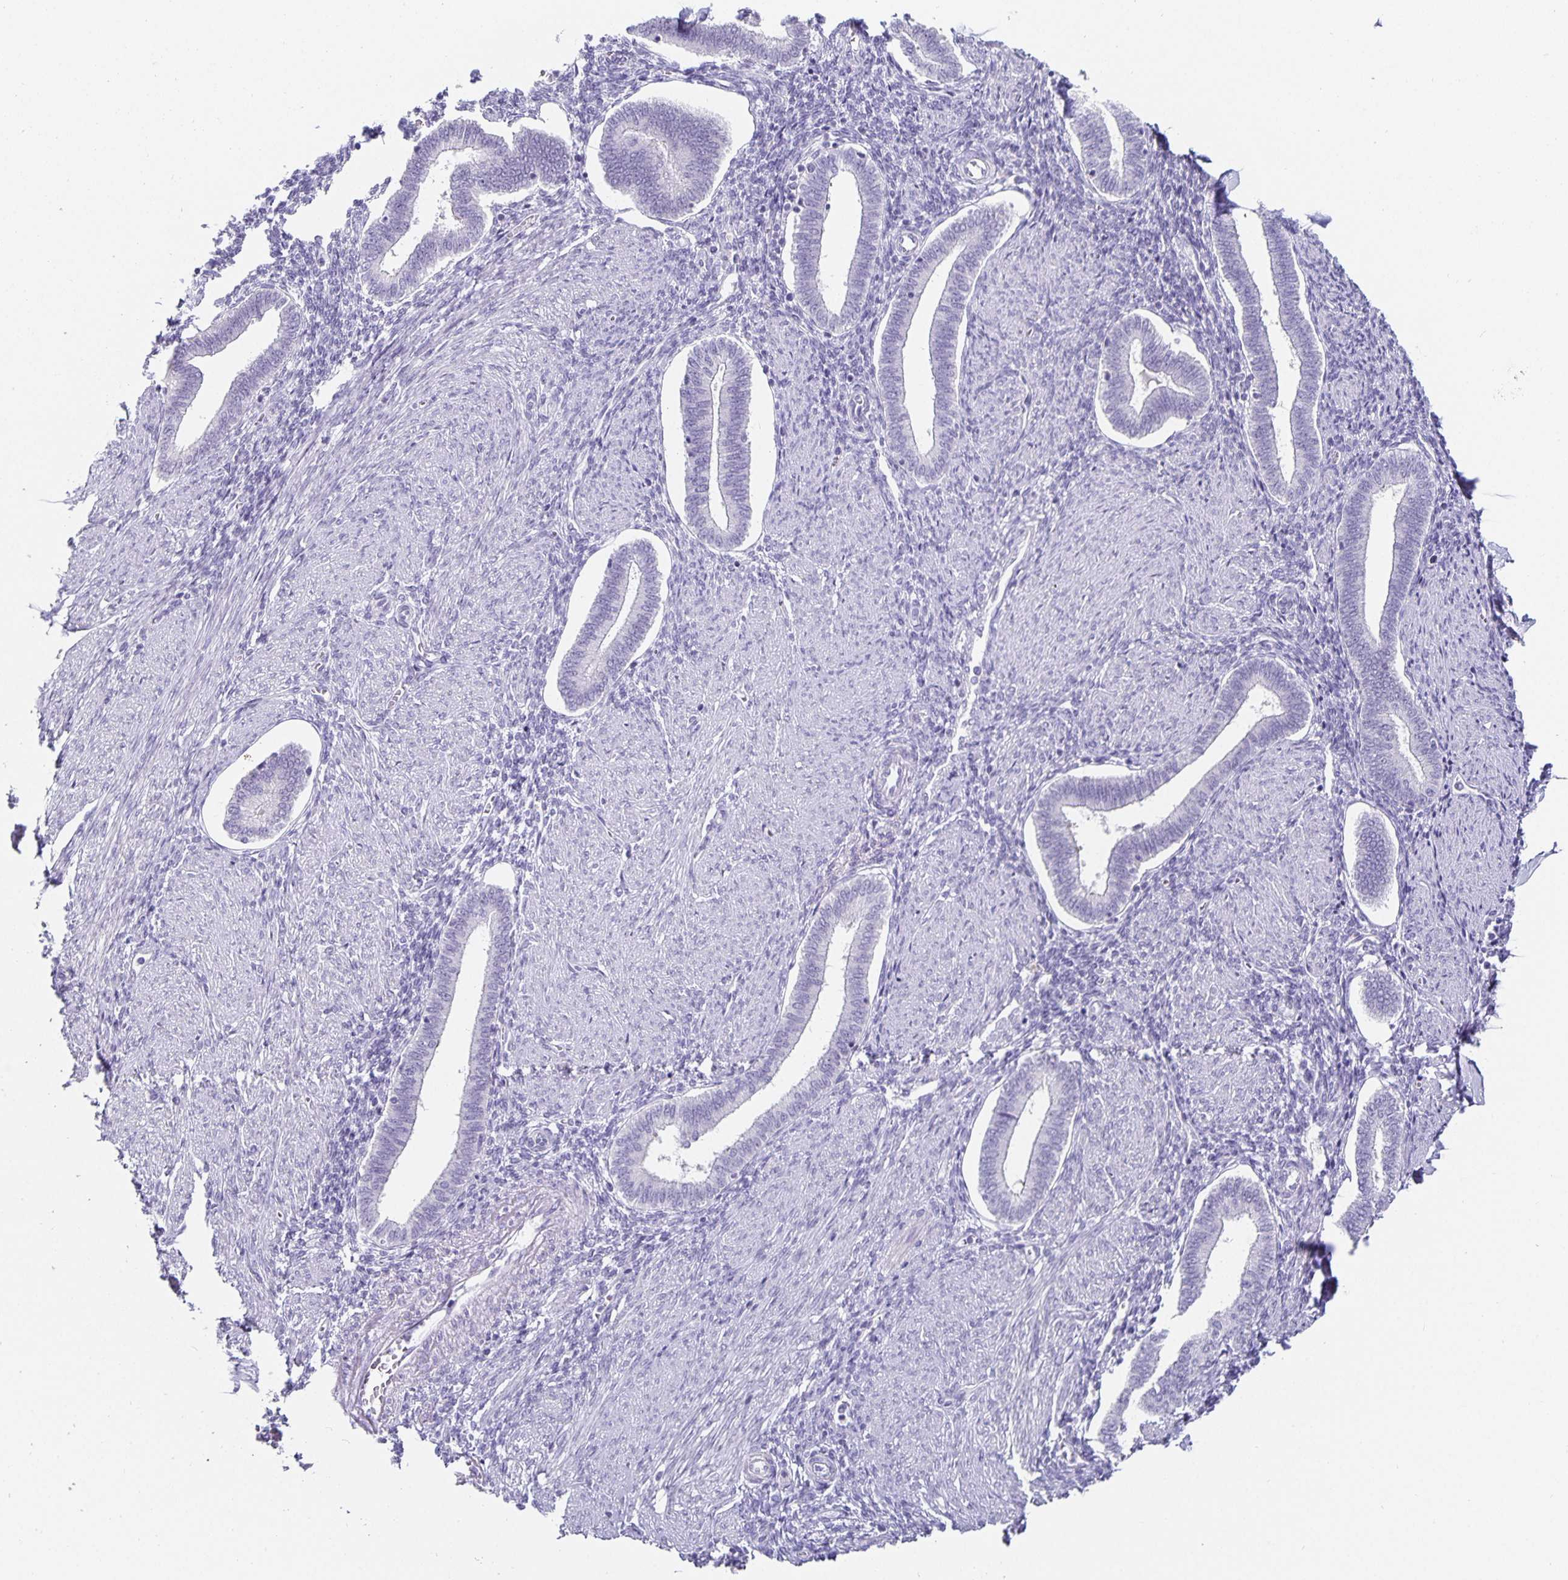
{"staining": {"intensity": "negative", "quantity": "none", "location": "none"}, "tissue": "endometrium", "cell_type": "Cells in endometrial stroma", "image_type": "normal", "snomed": [{"axis": "morphology", "description": "Normal tissue, NOS"}, {"axis": "topography", "description": "Endometrium"}], "caption": "The photomicrograph exhibits no staining of cells in endometrial stroma in unremarkable endometrium.", "gene": "CHGA", "patient": {"sex": "female", "age": 42}}